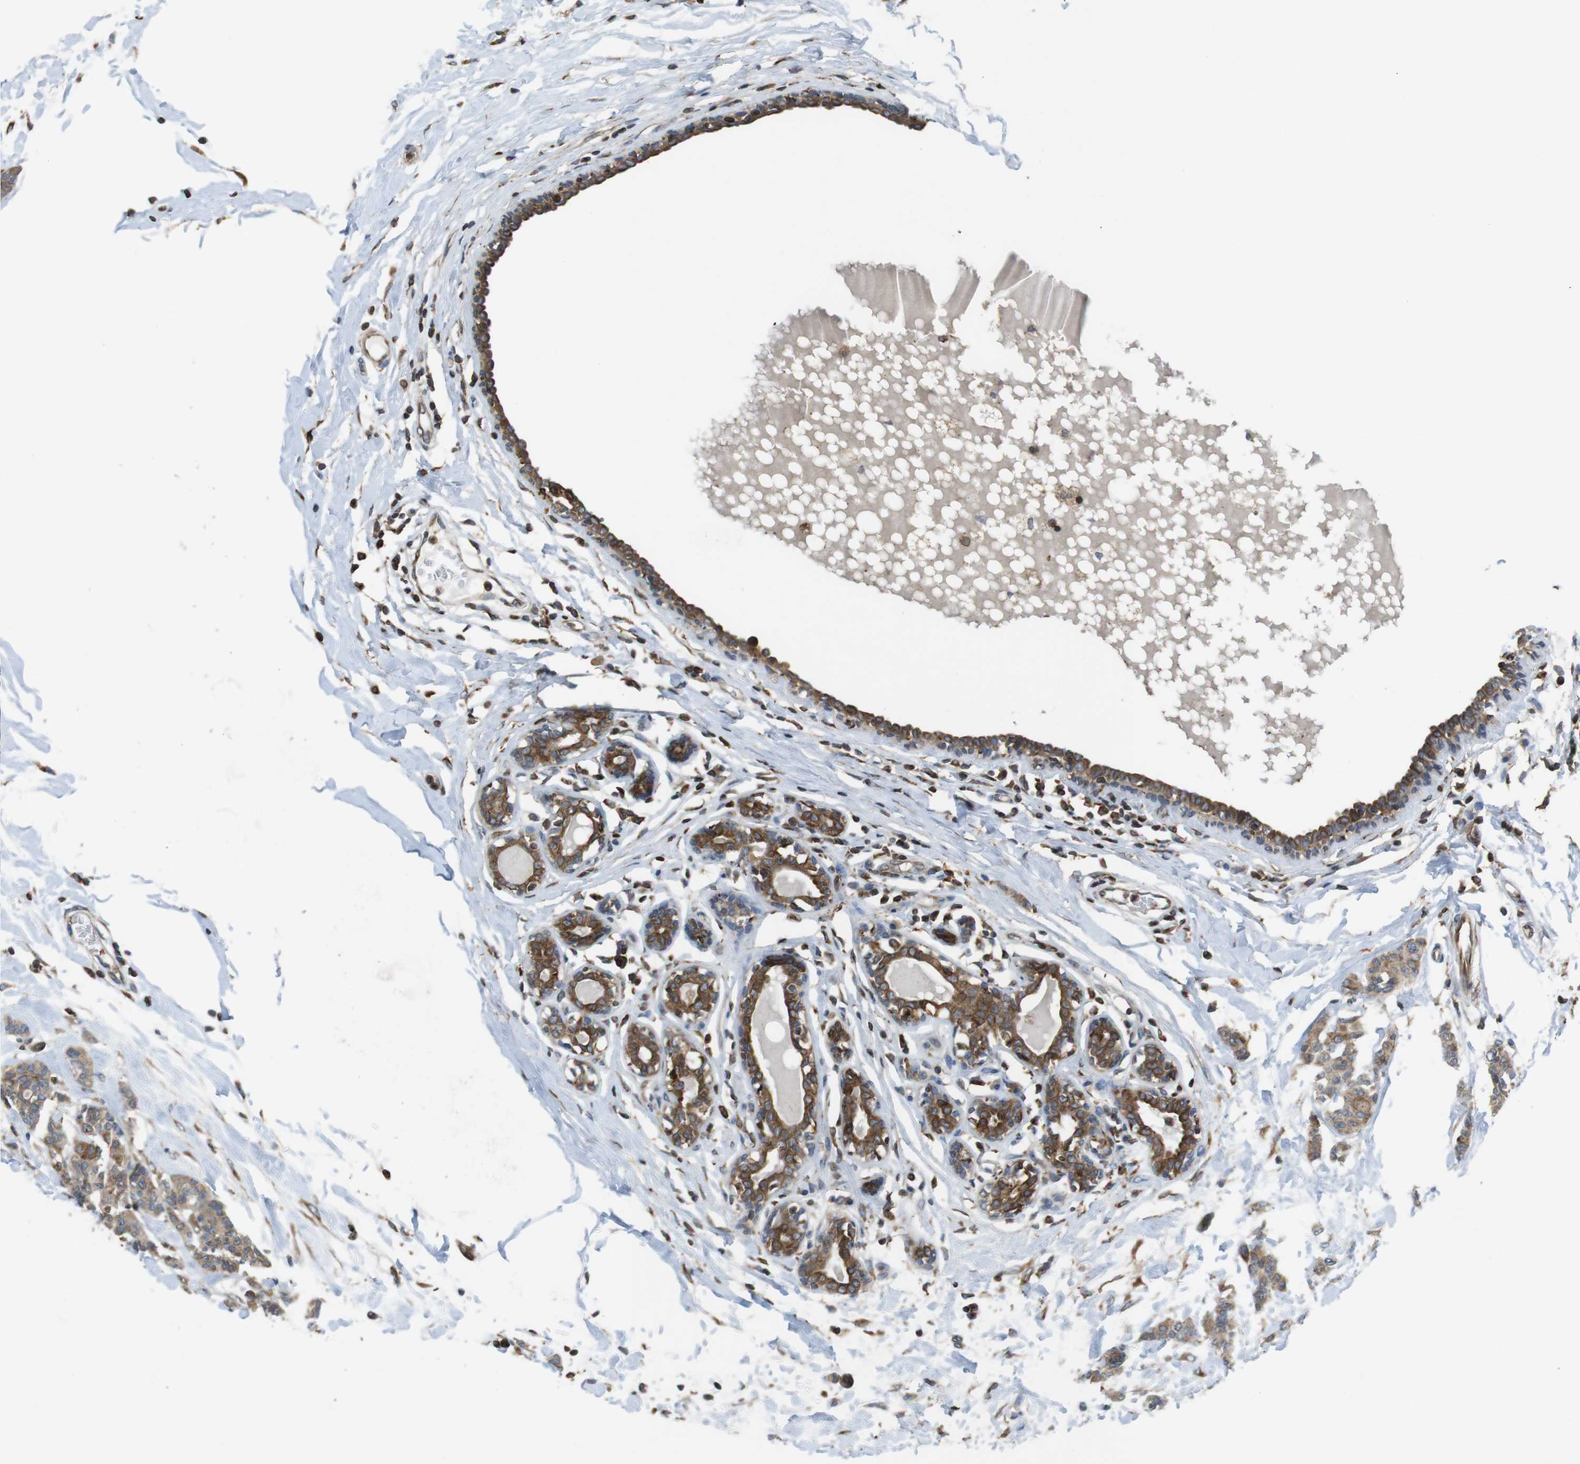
{"staining": {"intensity": "moderate", "quantity": ">75%", "location": "cytoplasmic/membranous"}, "tissue": "breast cancer", "cell_type": "Tumor cells", "image_type": "cancer", "snomed": [{"axis": "morphology", "description": "Normal tissue, NOS"}, {"axis": "morphology", "description": "Duct carcinoma"}, {"axis": "topography", "description": "Breast"}], "caption": "About >75% of tumor cells in infiltrating ductal carcinoma (breast) demonstrate moderate cytoplasmic/membranous protein positivity as visualized by brown immunohistochemical staining.", "gene": "ARL6IP5", "patient": {"sex": "female", "age": 40}}